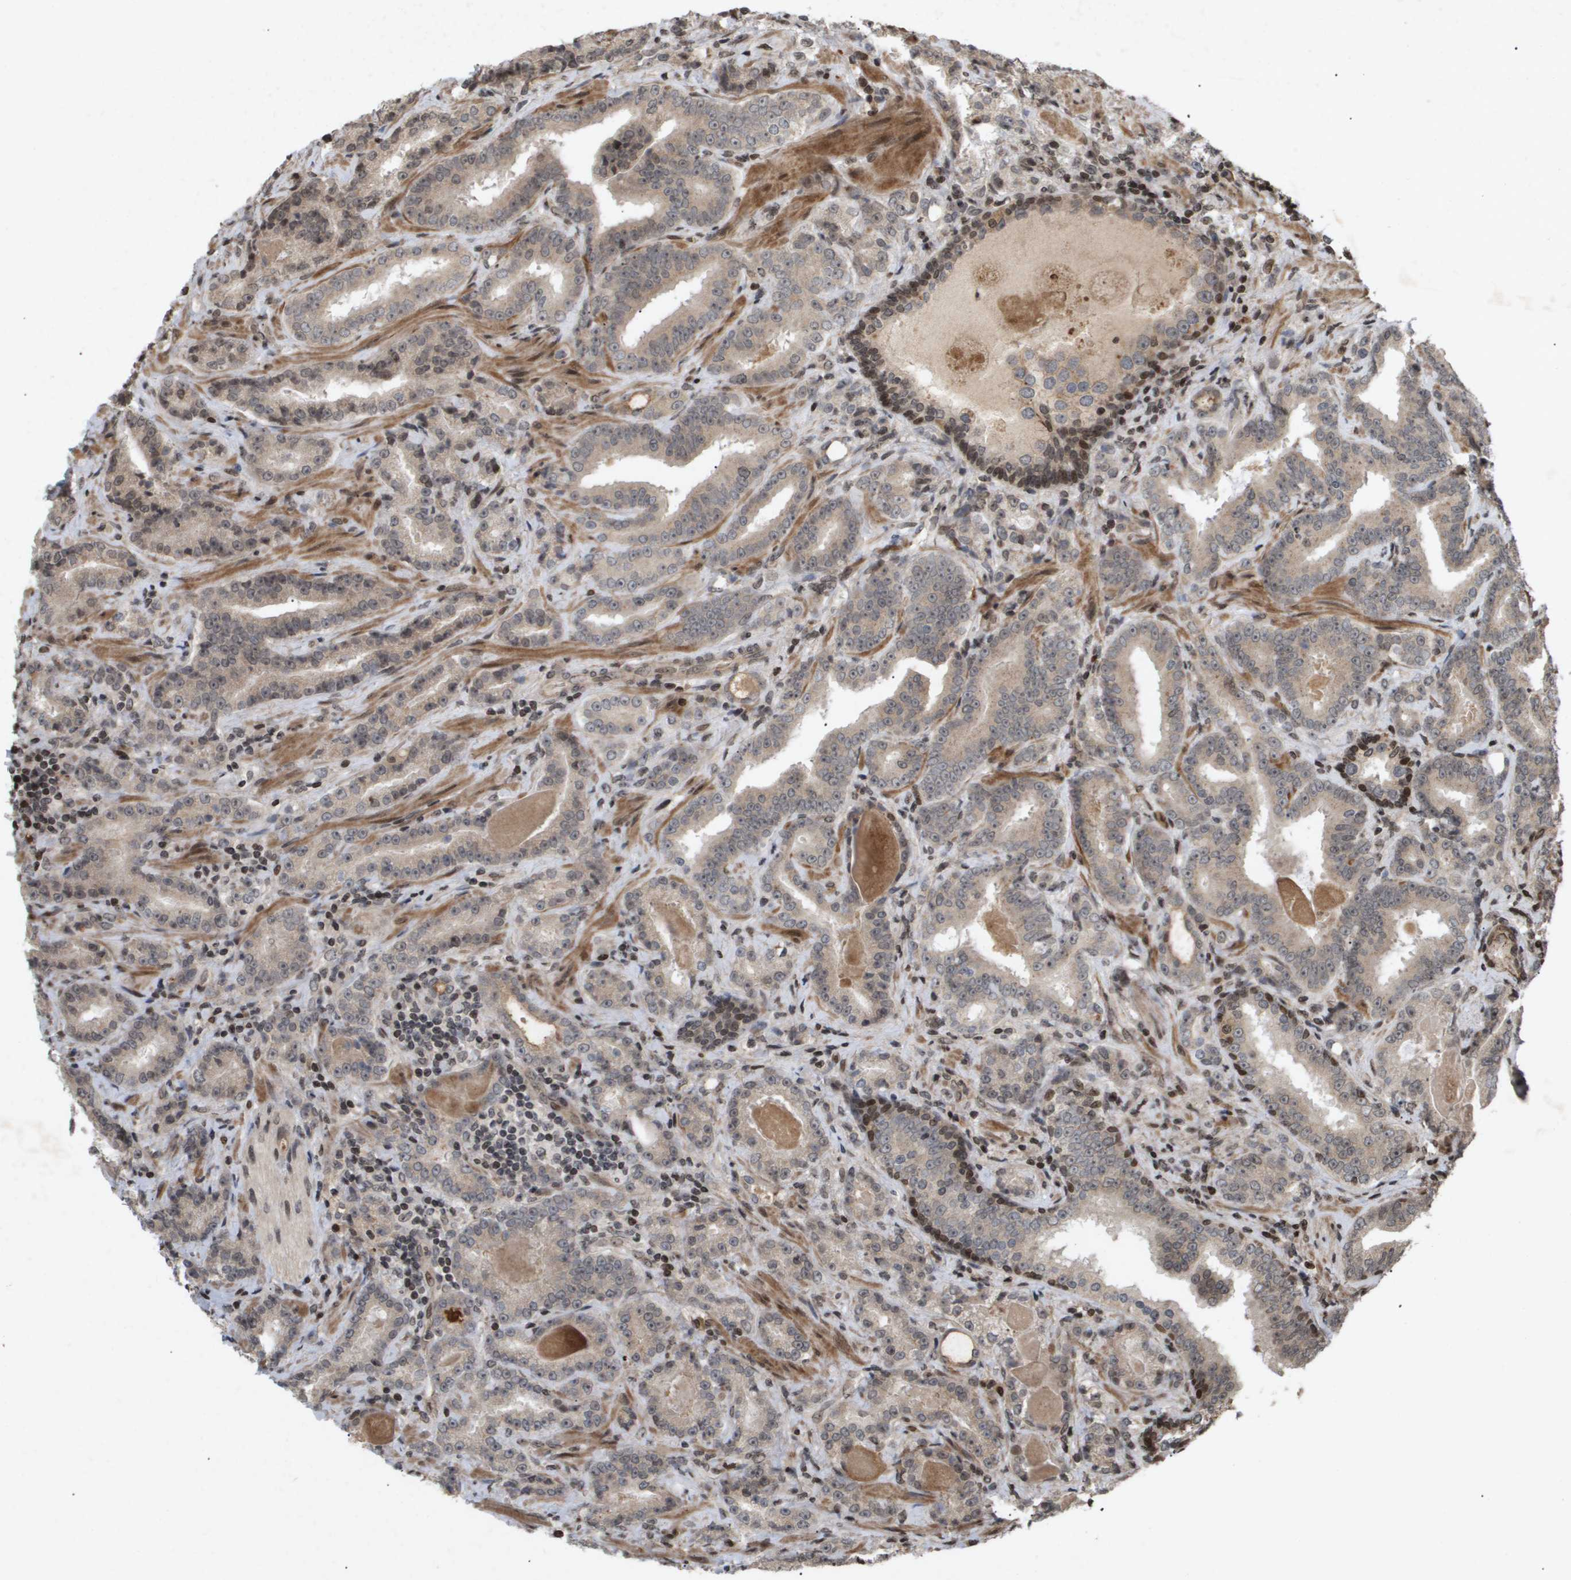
{"staining": {"intensity": "weak", "quantity": ">75%", "location": "cytoplasmic/membranous,nuclear"}, "tissue": "prostate cancer", "cell_type": "Tumor cells", "image_type": "cancer", "snomed": [{"axis": "morphology", "description": "Adenocarcinoma, Low grade"}, {"axis": "topography", "description": "Prostate"}], "caption": "A micrograph of prostate cancer stained for a protein shows weak cytoplasmic/membranous and nuclear brown staining in tumor cells. (Stains: DAB in brown, nuclei in blue, Microscopy: brightfield microscopy at high magnification).", "gene": "HSPA6", "patient": {"sex": "male", "age": 60}}